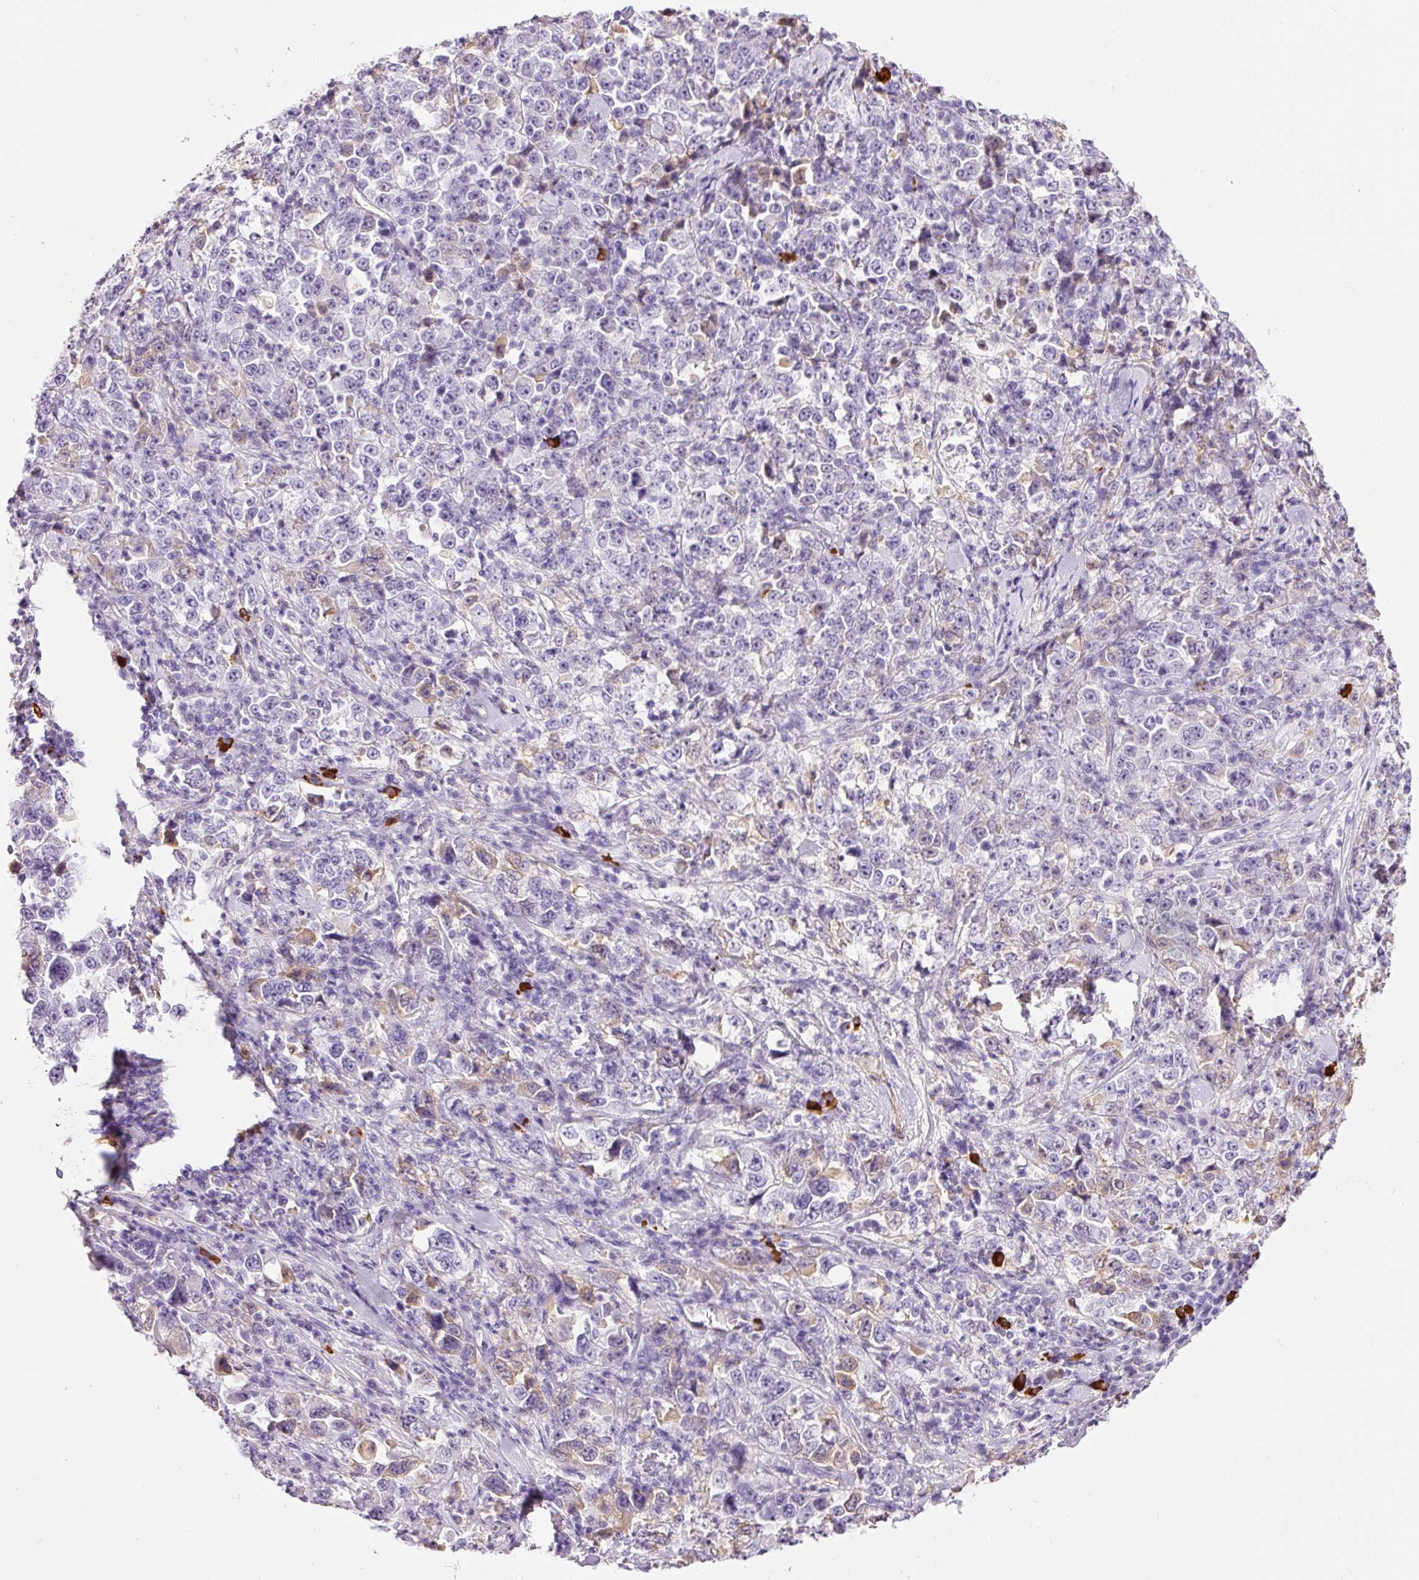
{"staining": {"intensity": "weak", "quantity": "<25%", "location": "cytoplasmic/membranous"}, "tissue": "stomach cancer", "cell_type": "Tumor cells", "image_type": "cancer", "snomed": [{"axis": "morphology", "description": "Normal tissue, NOS"}, {"axis": "morphology", "description": "Adenocarcinoma, NOS"}, {"axis": "topography", "description": "Stomach, upper"}, {"axis": "topography", "description": "Stomach"}], "caption": "The micrograph demonstrates no significant staining in tumor cells of stomach cancer (adenocarcinoma).", "gene": "PRPF38B", "patient": {"sex": "male", "age": 59}}